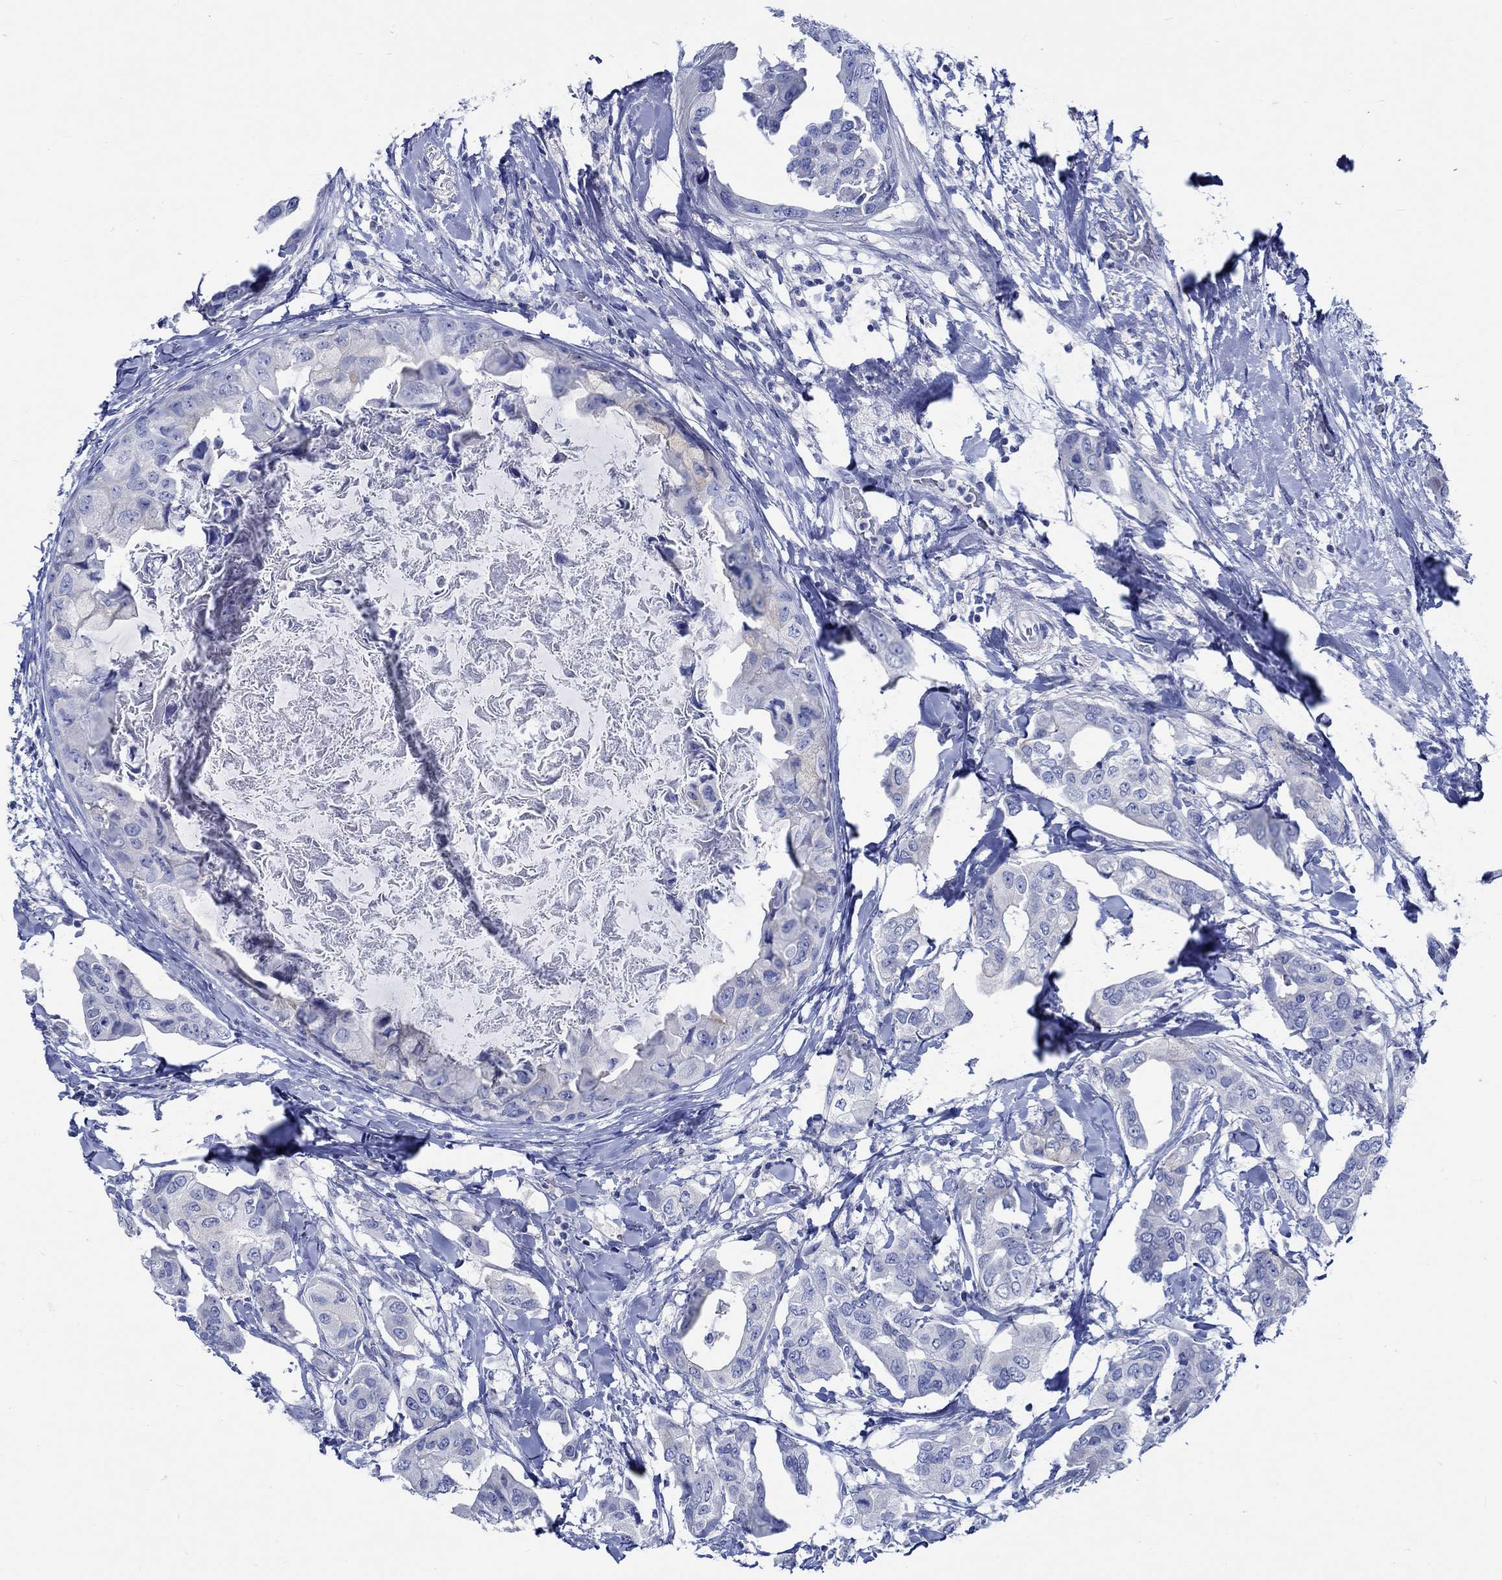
{"staining": {"intensity": "negative", "quantity": "none", "location": "none"}, "tissue": "breast cancer", "cell_type": "Tumor cells", "image_type": "cancer", "snomed": [{"axis": "morphology", "description": "Normal tissue, NOS"}, {"axis": "morphology", "description": "Duct carcinoma"}, {"axis": "topography", "description": "Breast"}], "caption": "Tumor cells show no significant protein positivity in breast cancer. The staining is performed using DAB (3,3'-diaminobenzidine) brown chromogen with nuclei counter-stained in using hematoxylin.", "gene": "PTPRN2", "patient": {"sex": "female", "age": 40}}